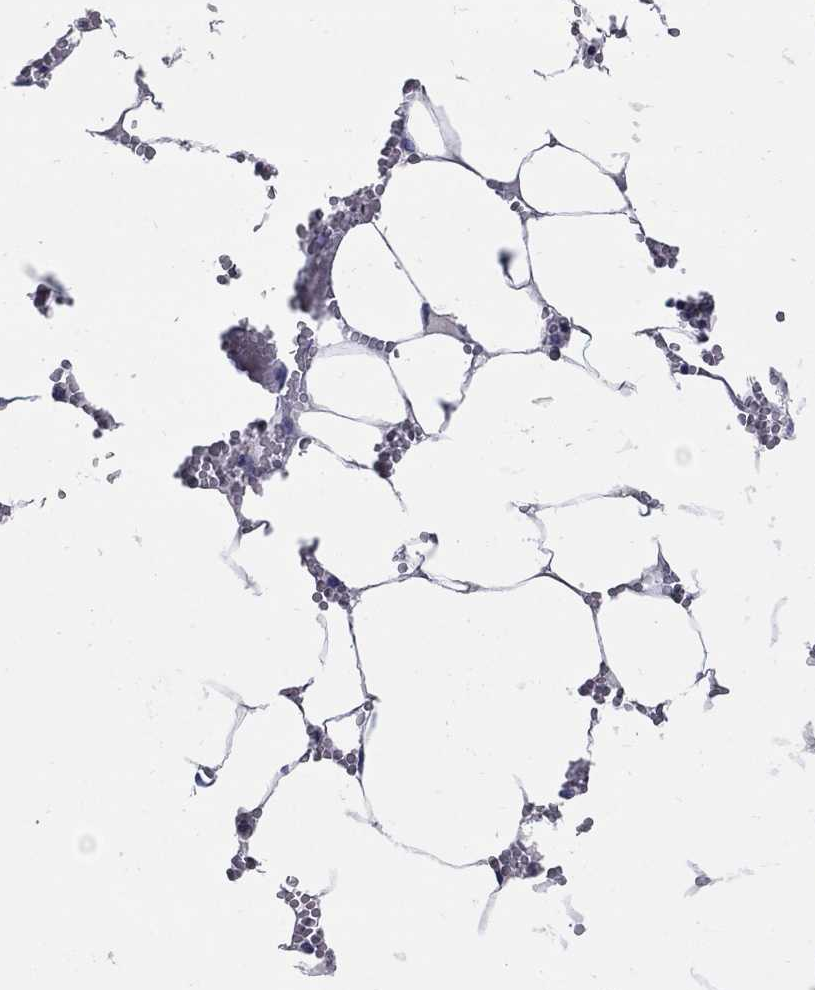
{"staining": {"intensity": "negative", "quantity": "none", "location": "none"}, "tissue": "bone marrow", "cell_type": "Hematopoietic cells", "image_type": "normal", "snomed": [{"axis": "morphology", "description": "Normal tissue, NOS"}, {"axis": "topography", "description": "Bone marrow"}], "caption": "High power microscopy image of an immunohistochemistry (IHC) image of benign bone marrow, revealing no significant expression in hematopoietic cells. (Stains: DAB (3,3'-diaminobenzidine) IHC with hematoxylin counter stain, Microscopy: brightfield microscopy at high magnification).", "gene": "CETN1", "patient": {"sex": "female", "age": 64}}